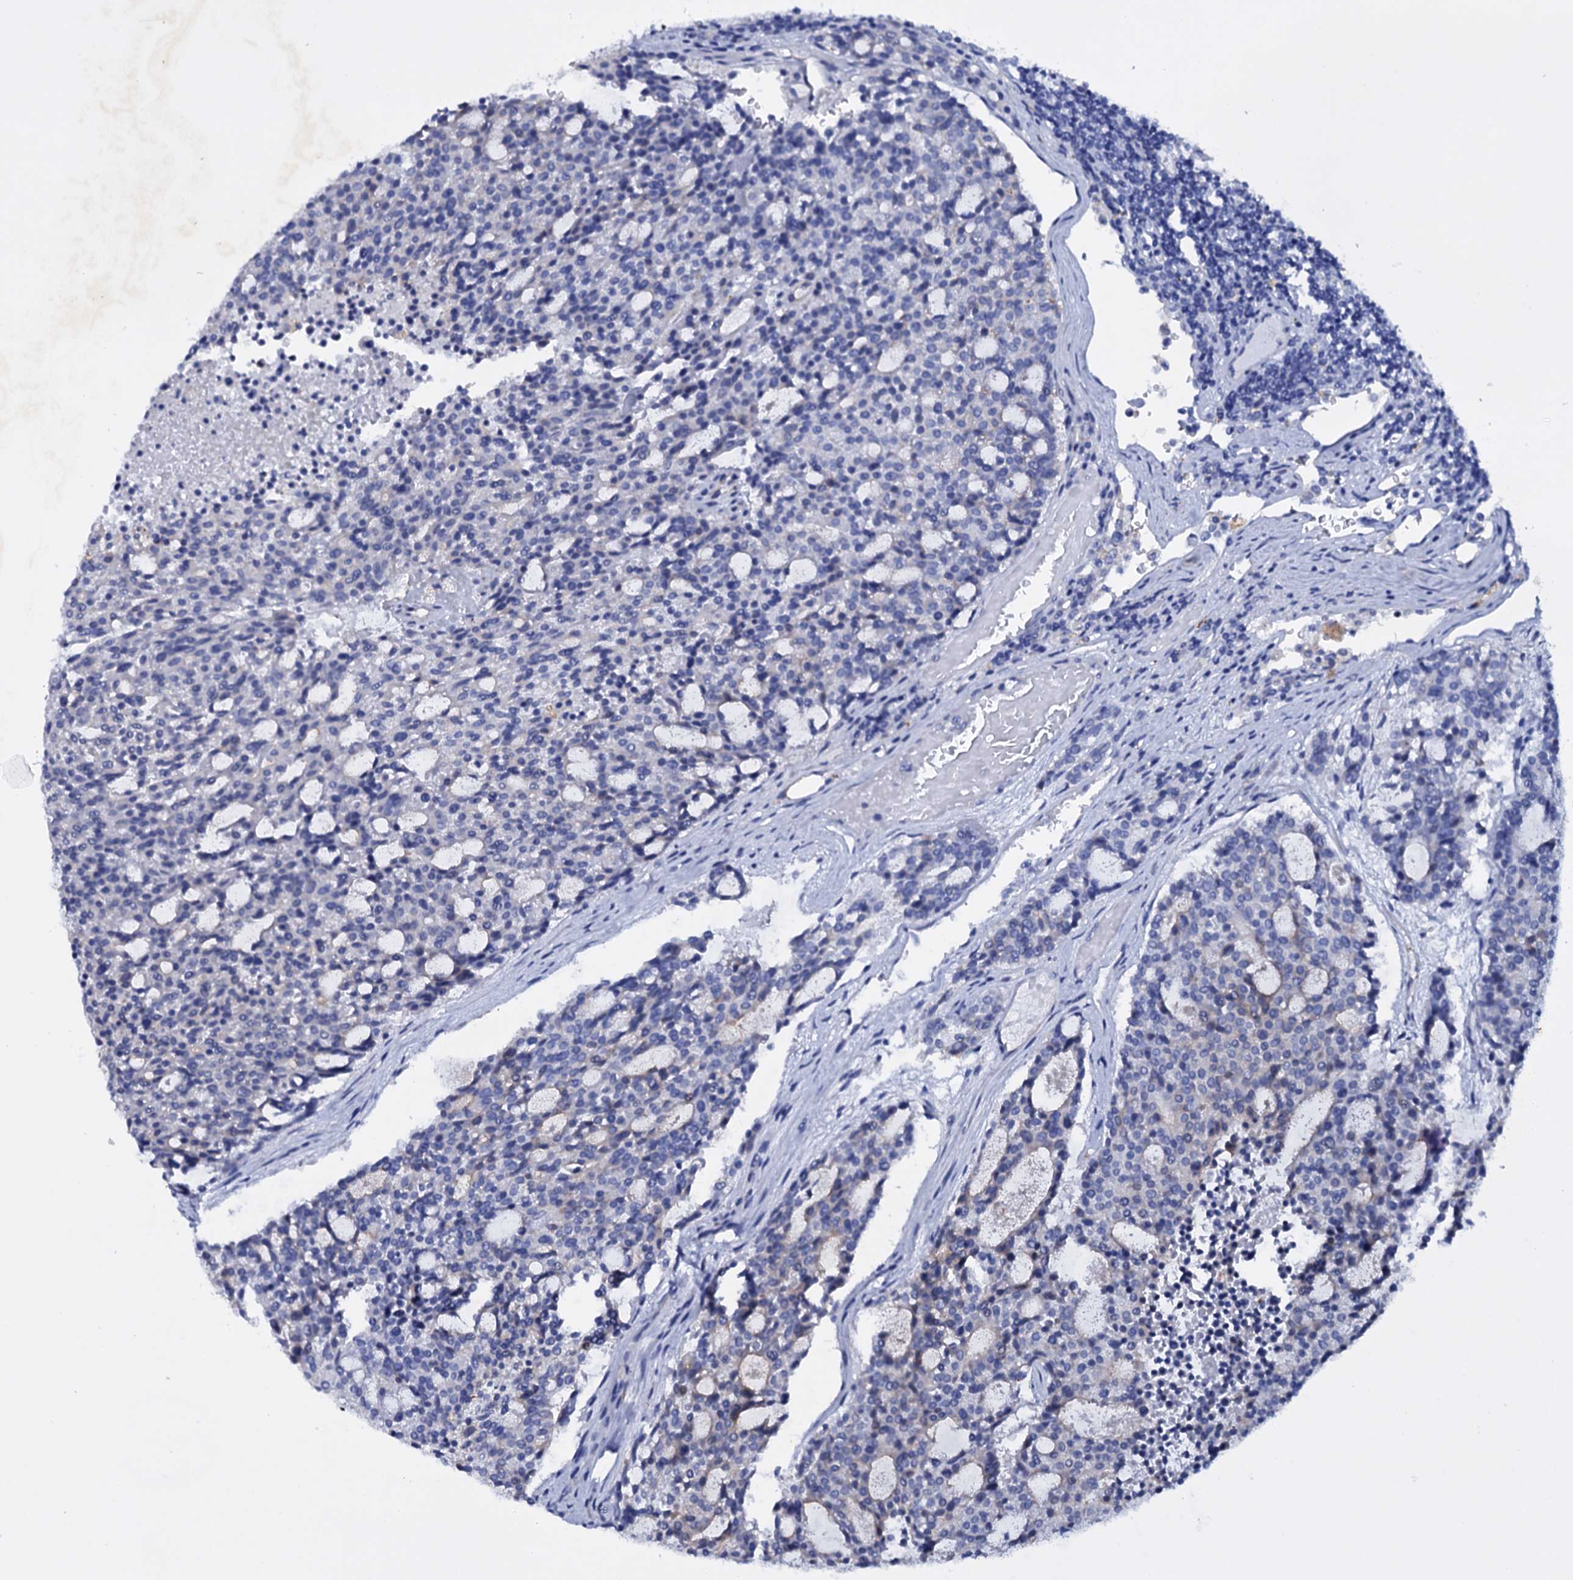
{"staining": {"intensity": "negative", "quantity": "none", "location": "none"}, "tissue": "carcinoid", "cell_type": "Tumor cells", "image_type": "cancer", "snomed": [{"axis": "morphology", "description": "Carcinoid, malignant, NOS"}, {"axis": "topography", "description": "Pancreas"}], "caption": "This is an immunohistochemistry photomicrograph of carcinoid. There is no expression in tumor cells.", "gene": "ITPRID2", "patient": {"sex": "female", "age": 54}}